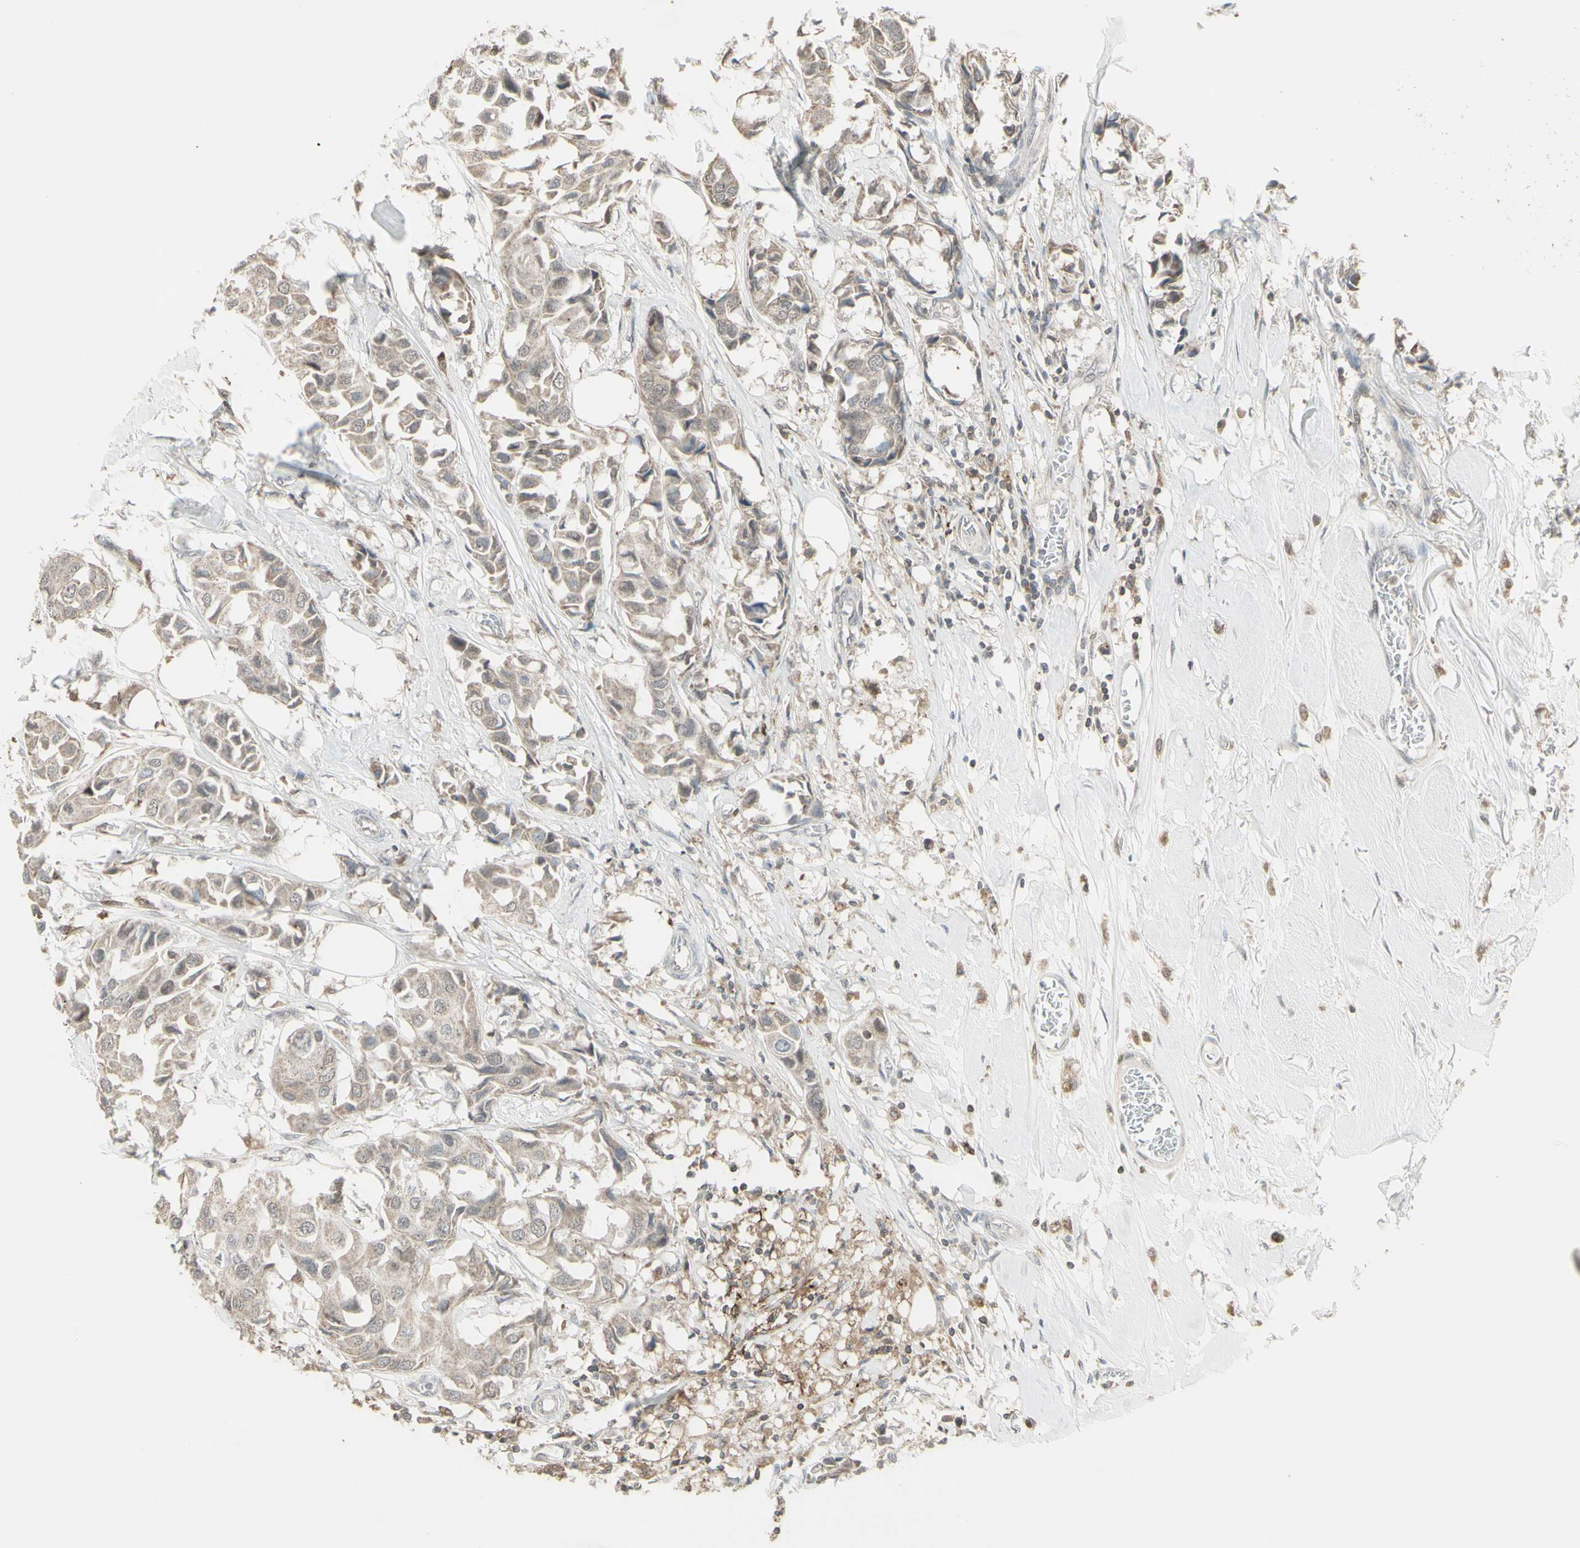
{"staining": {"intensity": "weak", "quantity": ">75%", "location": "cytoplasmic/membranous"}, "tissue": "breast cancer", "cell_type": "Tumor cells", "image_type": "cancer", "snomed": [{"axis": "morphology", "description": "Duct carcinoma"}, {"axis": "topography", "description": "Breast"}], "caption": "Weak cytoplasmic/membranous staining for a protein is appreciated in approximately >75% of tumor cells of breast cancer using immunohistochemistry.", "gene": "SAMSN1", "patient": {"sex": "female", "age": 80}}